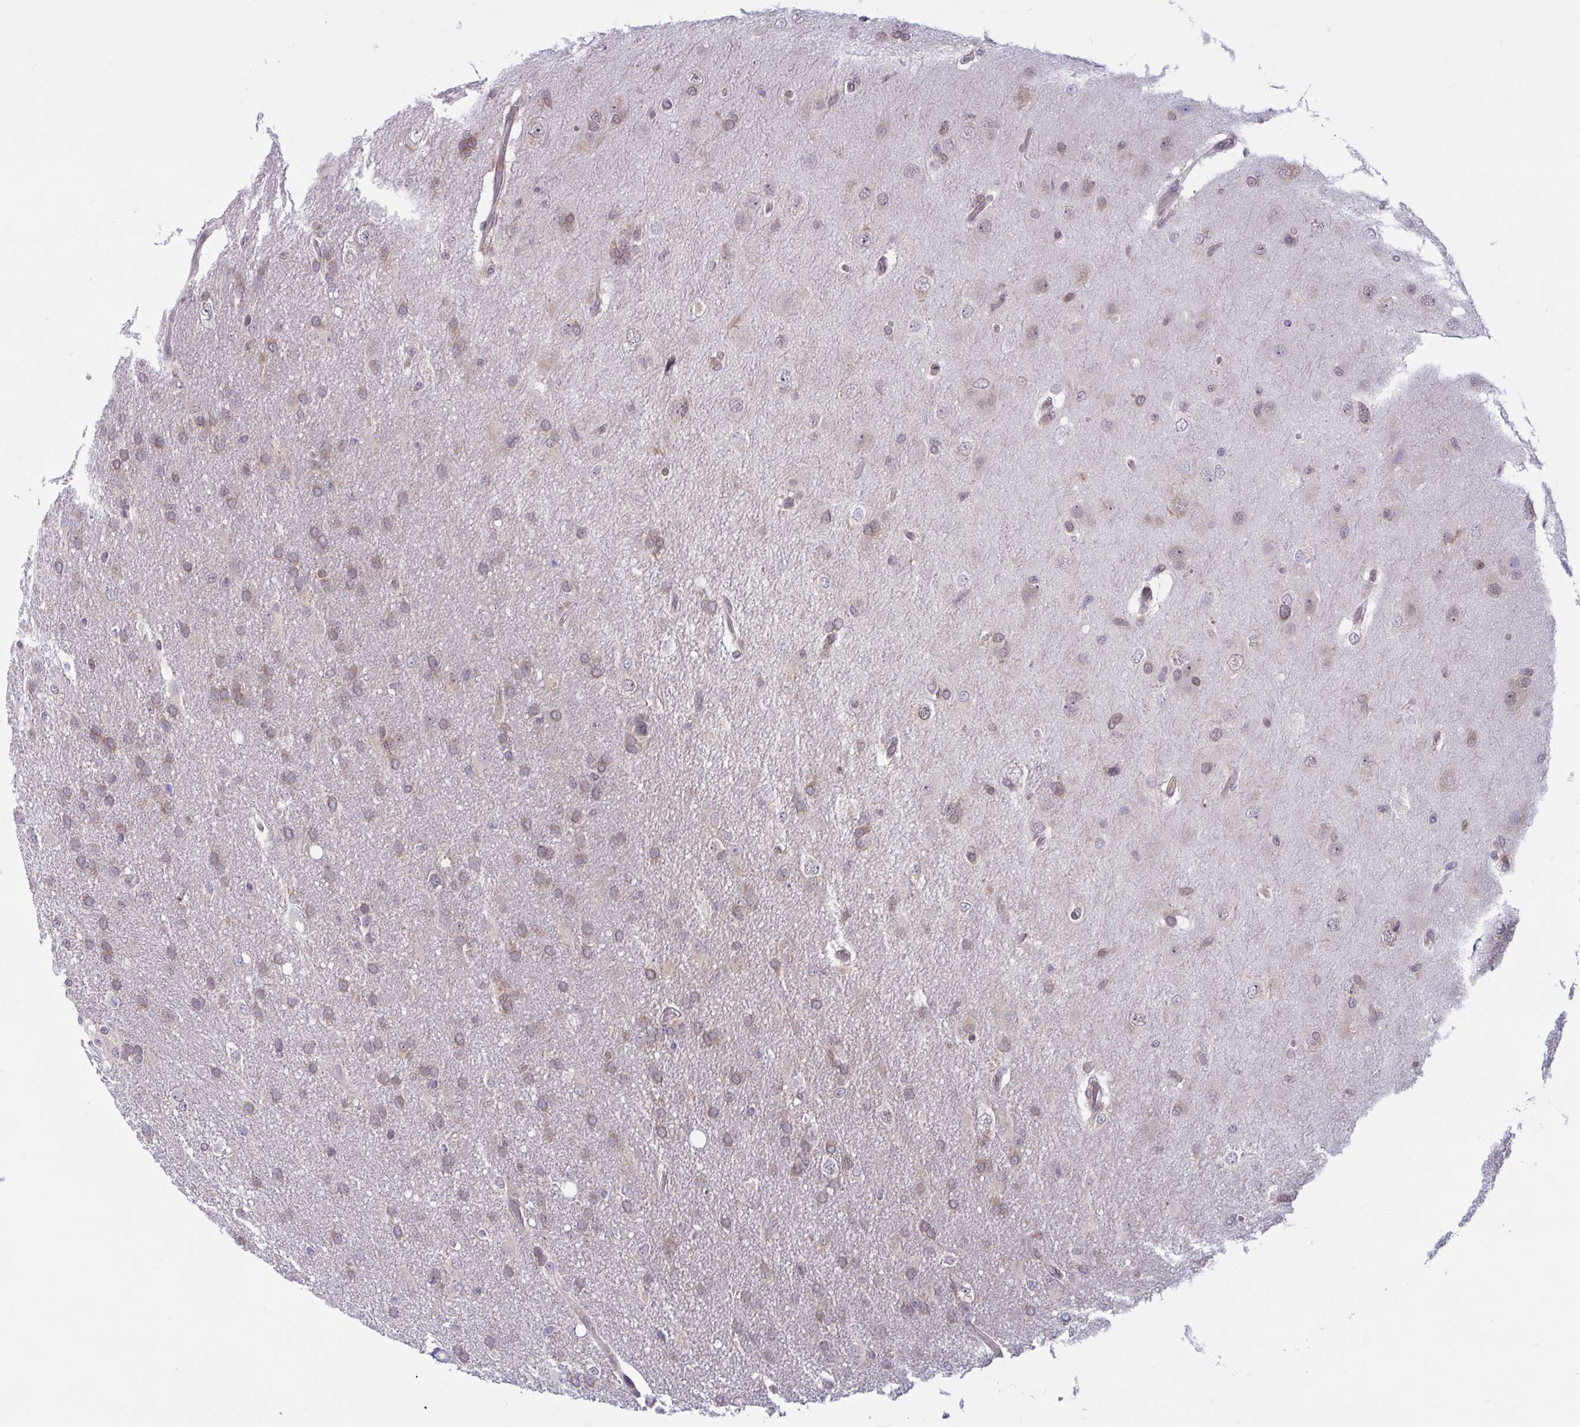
{"staining": {"intensity": "weak", "quantity": "25%-75%", "location": "cytoplasmic/membranous,nuclear"}, "tissue": "glioma", "cell_type": "Tumor cells", "image_type": "cancer", "snomed": [{"axis": "morphology", "description": "Glioma, malignant, High grade"}, {"axis": "topography", "description": "Brain"}], "caption": "Human malignant high-grade glioma stained for a protein (brown) demonstrates weak cytoplasmic/membranous and nuclear positive positivity in approximately 25%-75% of tumor cells.", "gene": "TSN", "patient": {"sex": "male", "age": 53}}